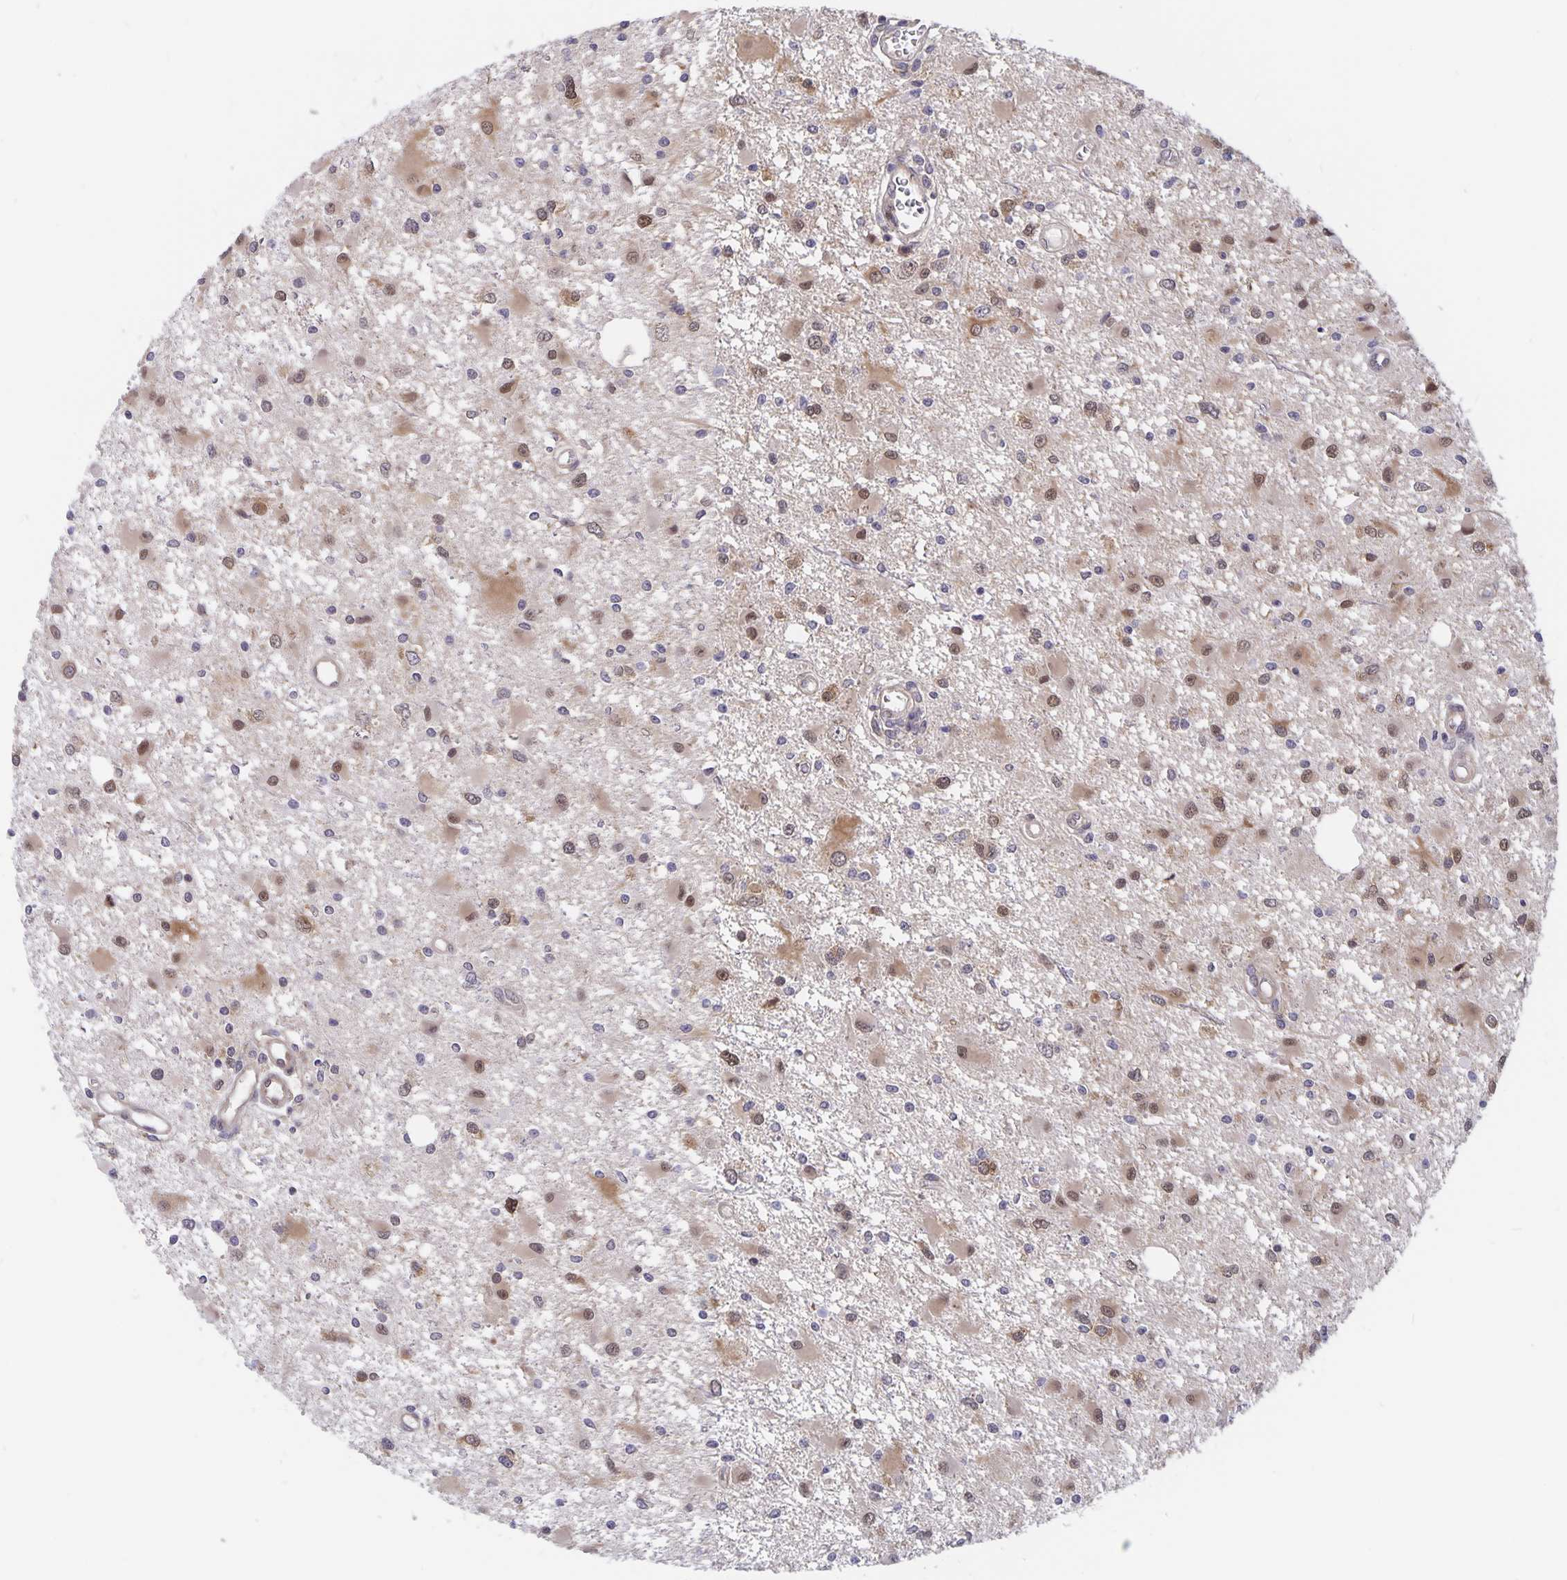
{"staining": {"intensity": "moderate", "quantity": "25%-75%", "location": "cytoplasmic/membranous,nuclear"}, "tissue": "glioma", "cell_type": "Tumor cells", "image_type": "cancer", "snomed": [{"axis": "morphology", "description": "Glioma, malignant, High grade"}, {"axis": "topography", "description": "Brain"}], "caption": "This is a histology image of IHC staining of high-grade glioma (malignant), which shows moderate positivity in the cytoplasmic/membranous and nuclear of tumor cells.", "gene": "BAG6", "patient": {"sex": "male", "age": 54}}